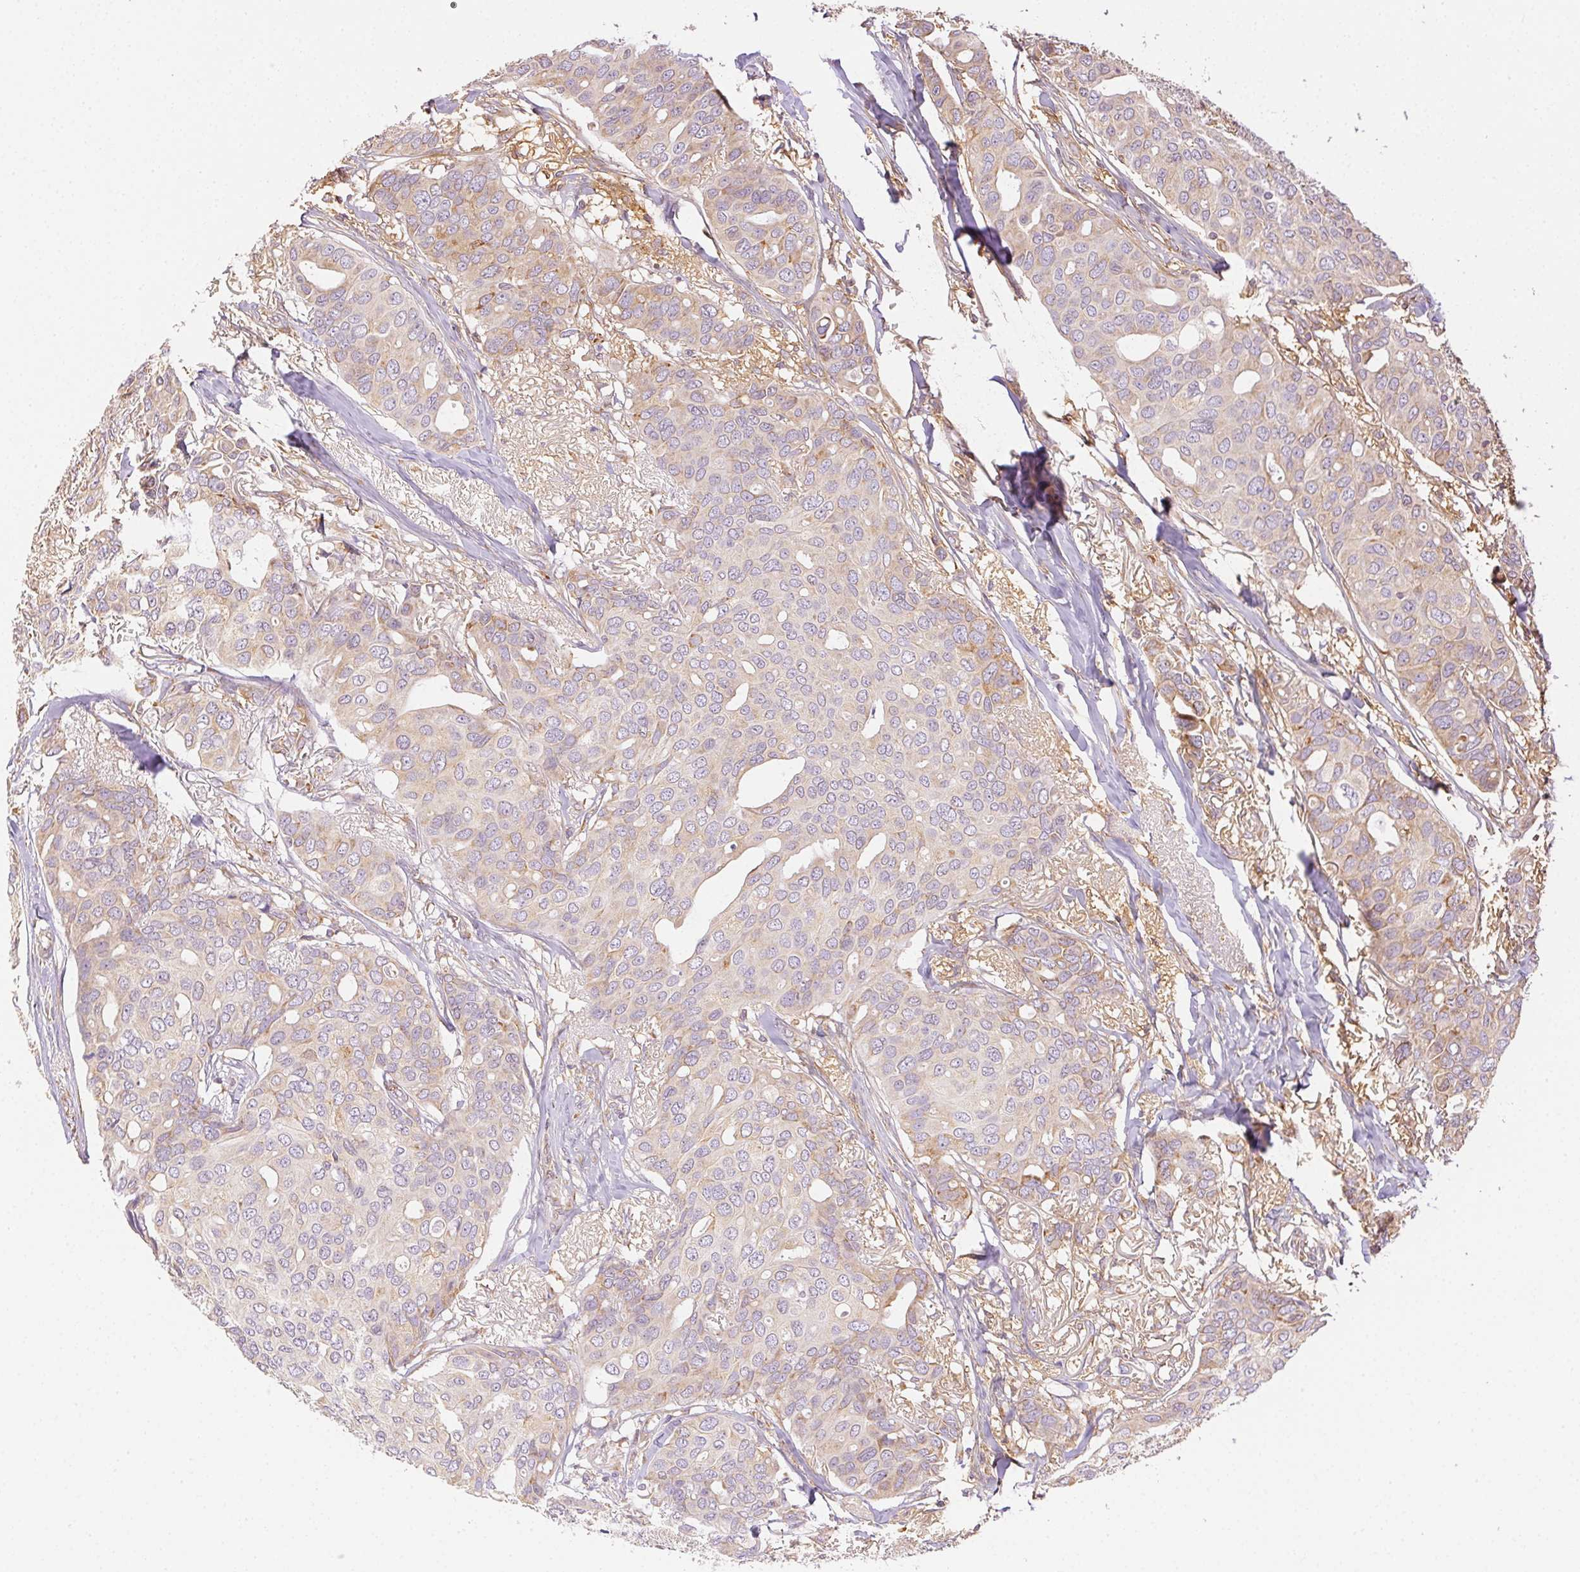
{"staining": {"intensity": "weak", "quantity": "25%-75%", "location": "cytoplasmic/membranous"}, "tissue": "breast cancer", "cell_type": "Tumor cells", "image_type": "cancer", "snomed": [{"axis": "morphology", "description": "Duct carcinoma"}, {"axis": "topography", "description": "Breast"}], "caption": "Brown immunohistochemical staining in breast cancer (invasive ductal carcinoma) shows weak cytoplasmic/membranous expression in approximately 25%-75% of tumor cells.", "gene": "ENTREP1", "patient": {"sex": "female", "age": 54}}